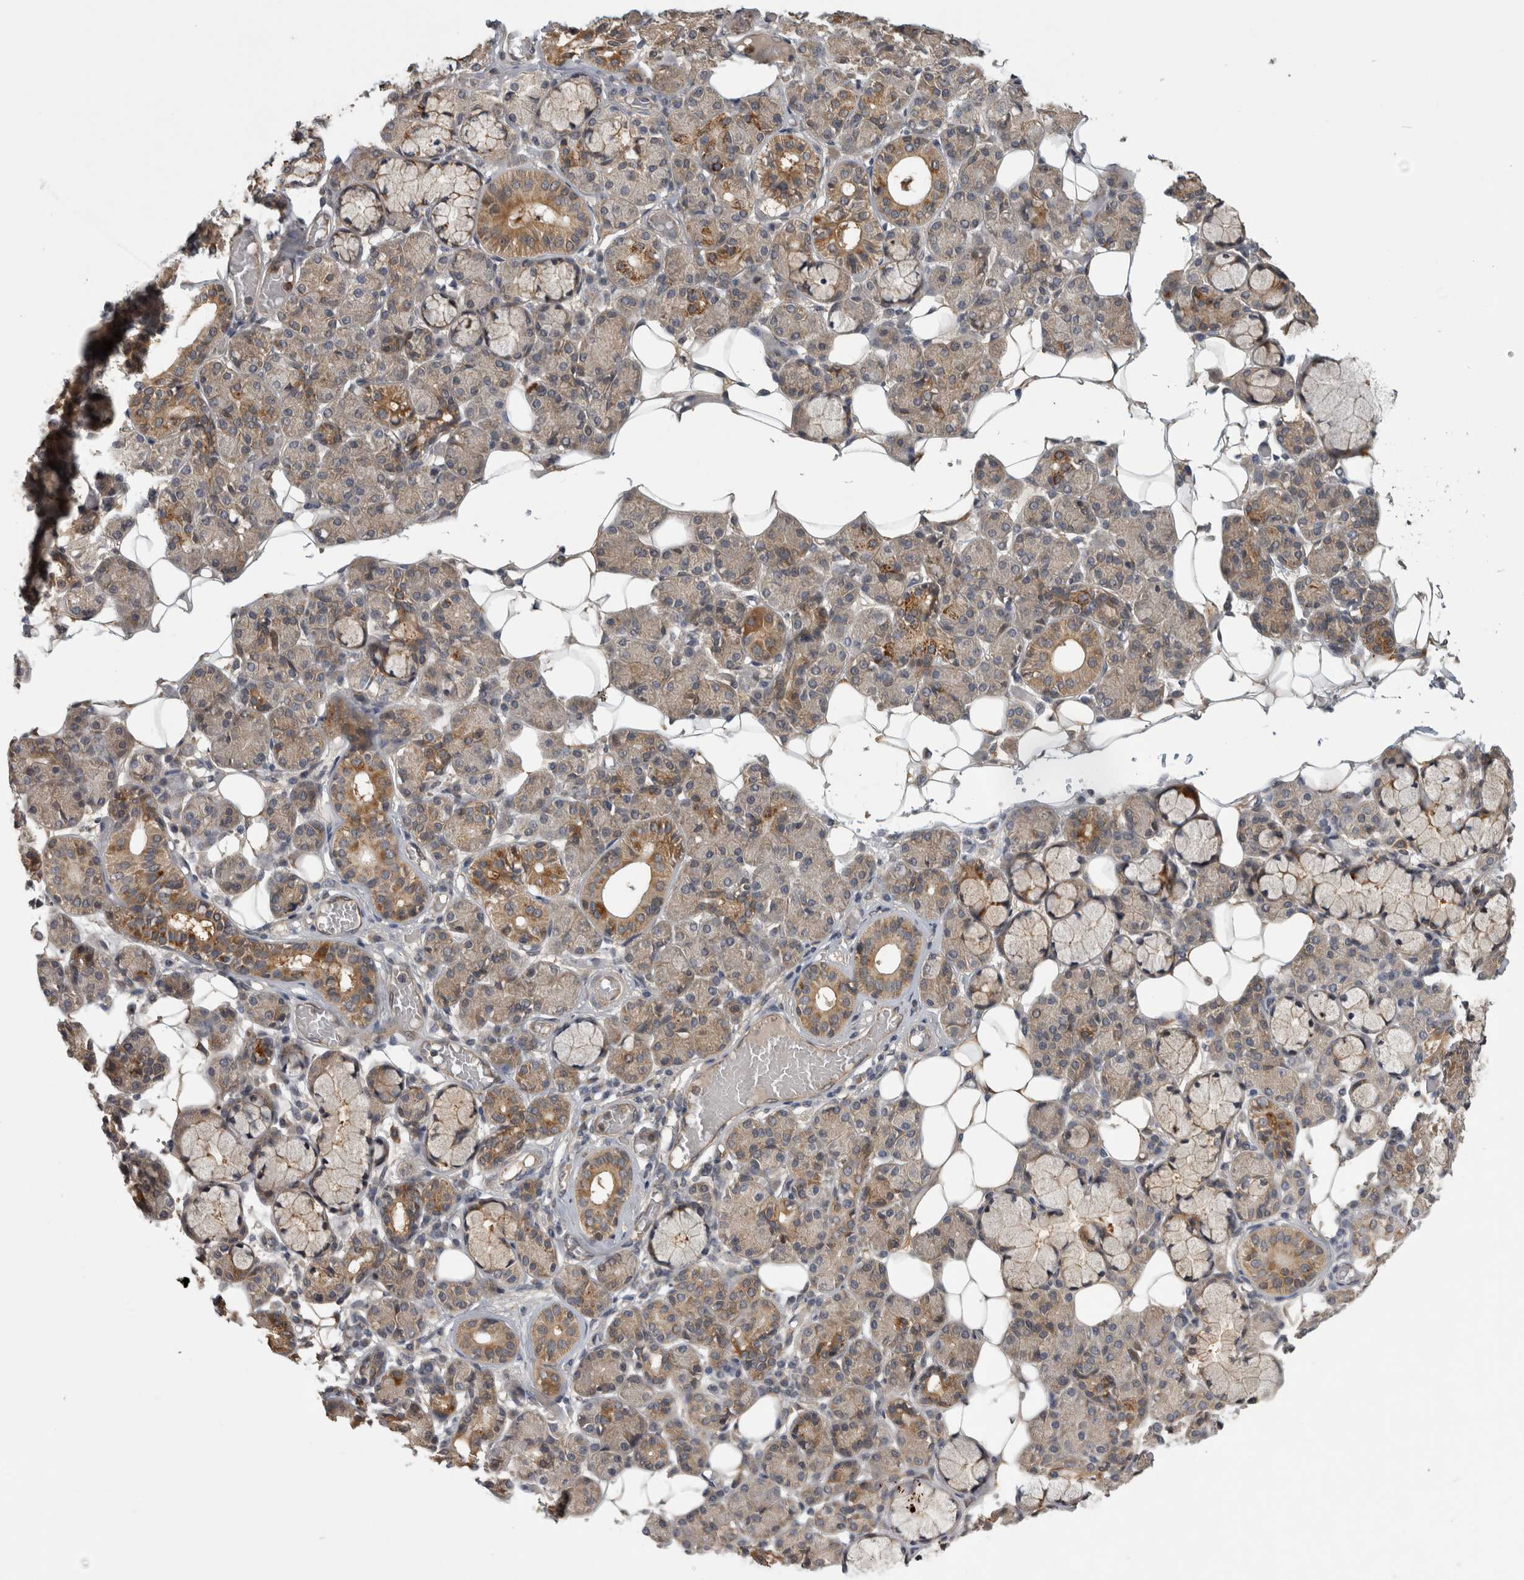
{"staining": {"intensity": "moderate", "quantity": "25%-75%", "location": "cytoplasmic/membranous"}, "tissue": "salivary gland", "cell_type": "Glandular cells", "image_type": "normal", "snomed": [{"axis": "morphology", "description": "Normal tissue, NOS"}, {"axis": "topography", "description": "Salivary gland"}], "caption": "Protein staining of benign salivary gland shows moderate cytoplasmic/membranous staining in about 25%-75% of glandular cells. Using DAB (brown) and hematoxylin (blue) stains, captured at high magnification using brightfield microscopy.", "gene": "TRMT61B", "patient": {"sex": "male", "age": 63}}